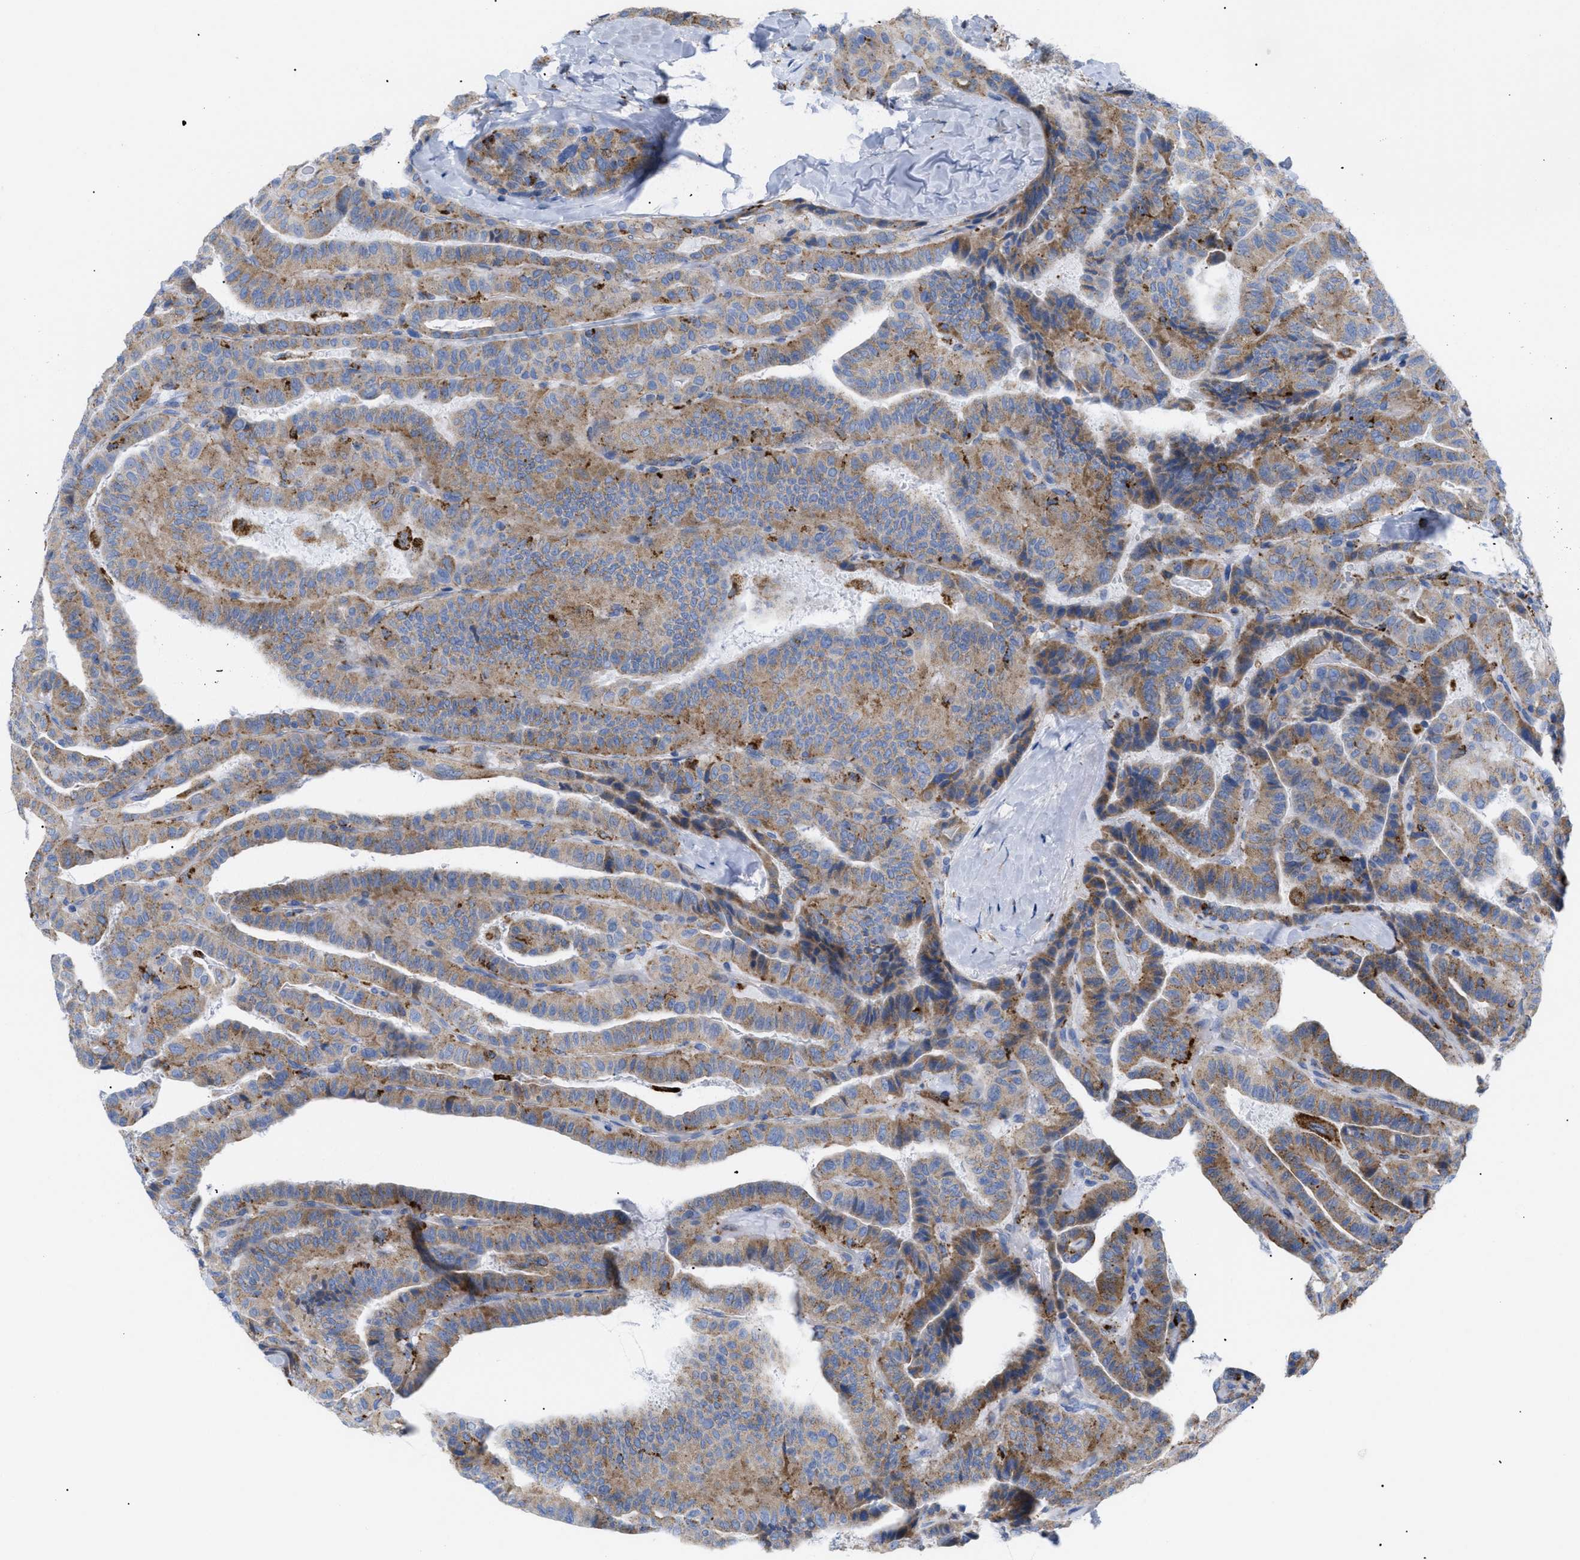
{"staining": {"intensity": "moderate", "quantity": ">75%", "location": "cytoplasmic/membranous"}, "tissue": "thyroid cancer", "cell_type": "Tumor cells", "image_type": "cancer", "snomed": [{"axis": "morphology", "description": "Papillary adenocarcinoma, NOS"}, {"axis": "topography", "description": "Thyroid gland"}], "caption": "Brown immunohistochemical staining in human papillary adenocarcinoma (thyroid) shows moderate cytoplasmic/membranous staining in about >75% of tumor cells.", "gene": "DRAM2", "patient": {"sex": "male", "age": 77}}